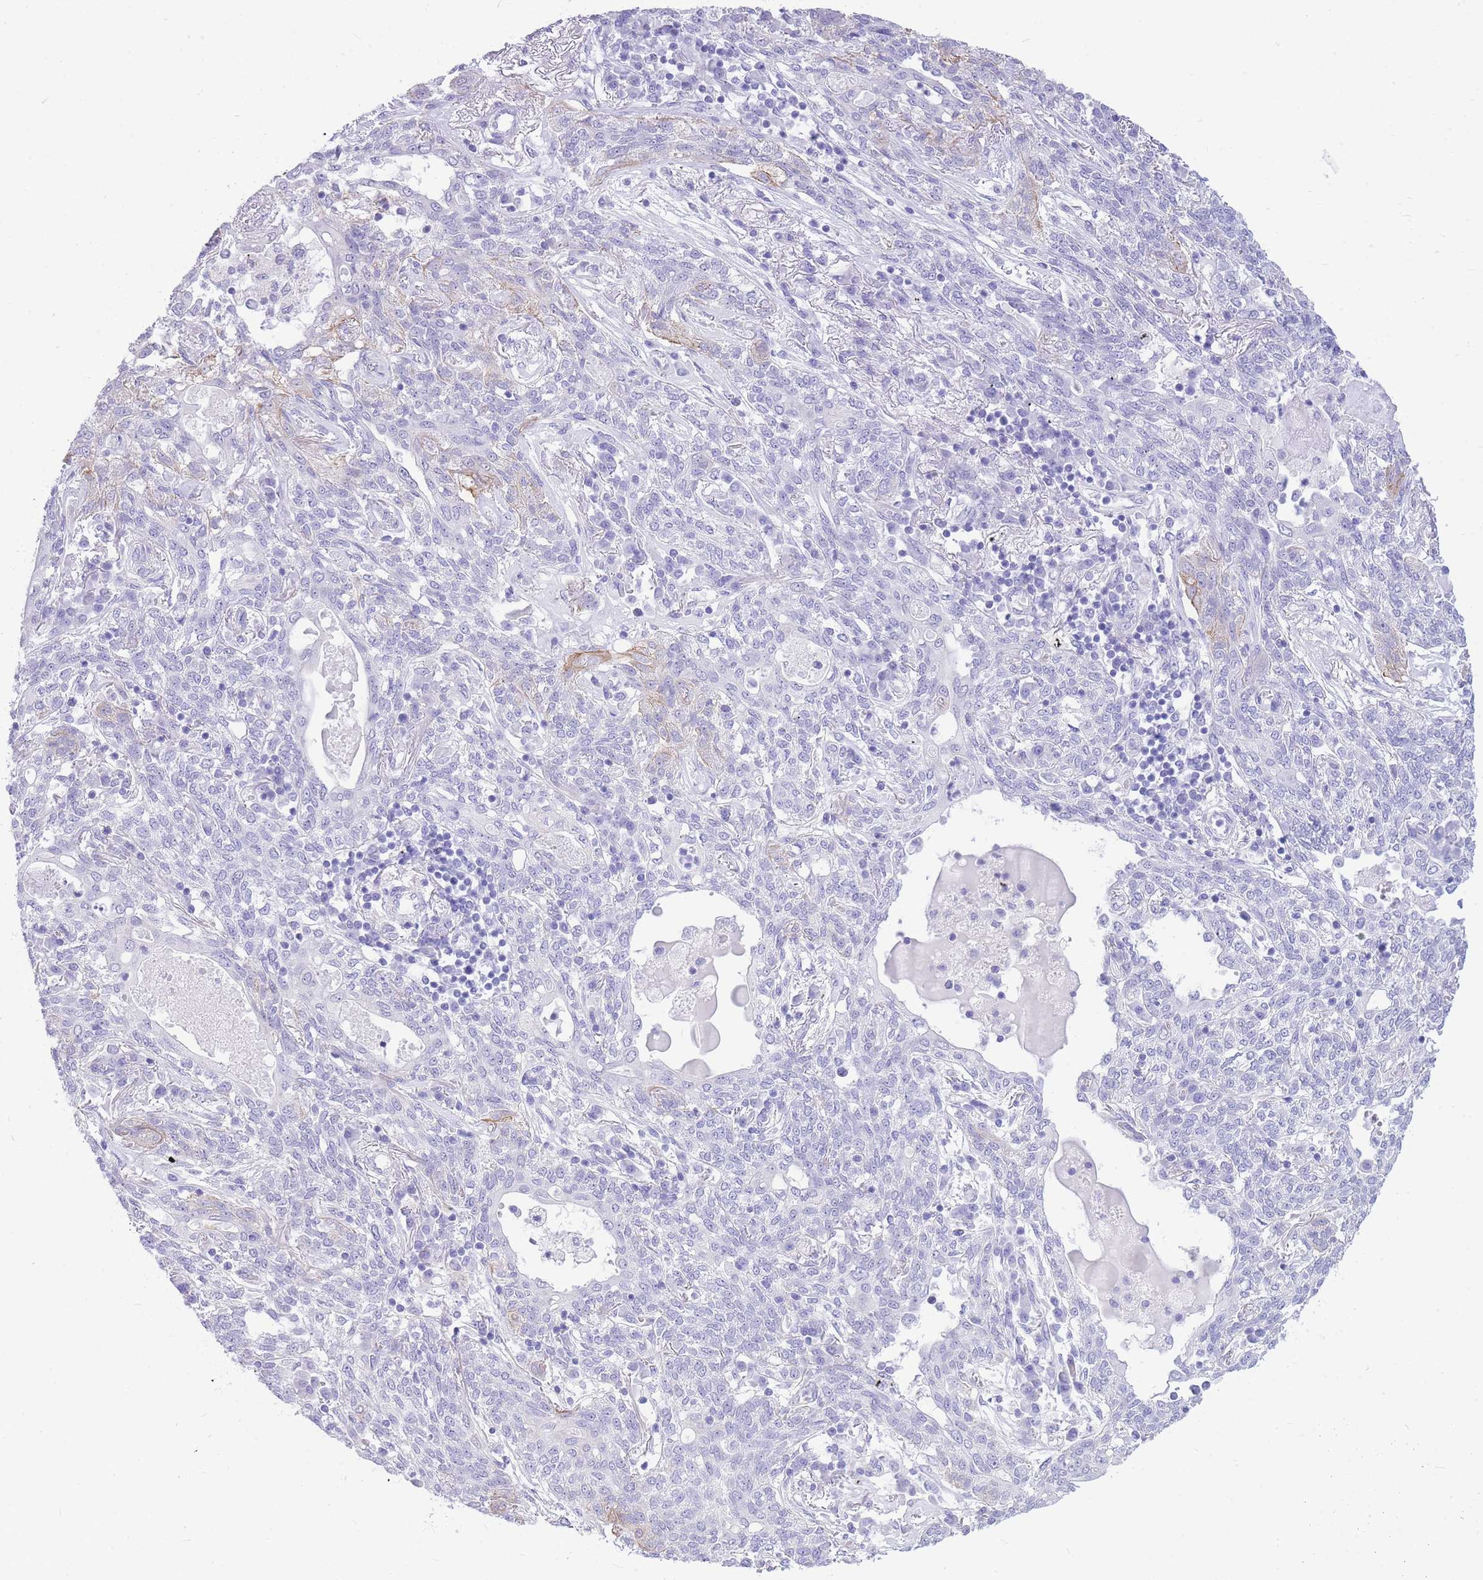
{"staining": {"intensity": "negative", "quantity": "none", "location": "none"}, "tissue": "lung cancer", "cell_type": "Tumor cells", "image_type": "cancer", "snomed": [{"axis": "morphology", "description": "Squamous cell carcinoma, NOS"}, {"axis": "topography", "description": "Lung"}], "caption": "Immunohistochemistry (IHC) of lung cancer demonstrates no staining in tumor cells.", "gene": "ZNF311", "patient": {"sex": "female", "age": 70}}